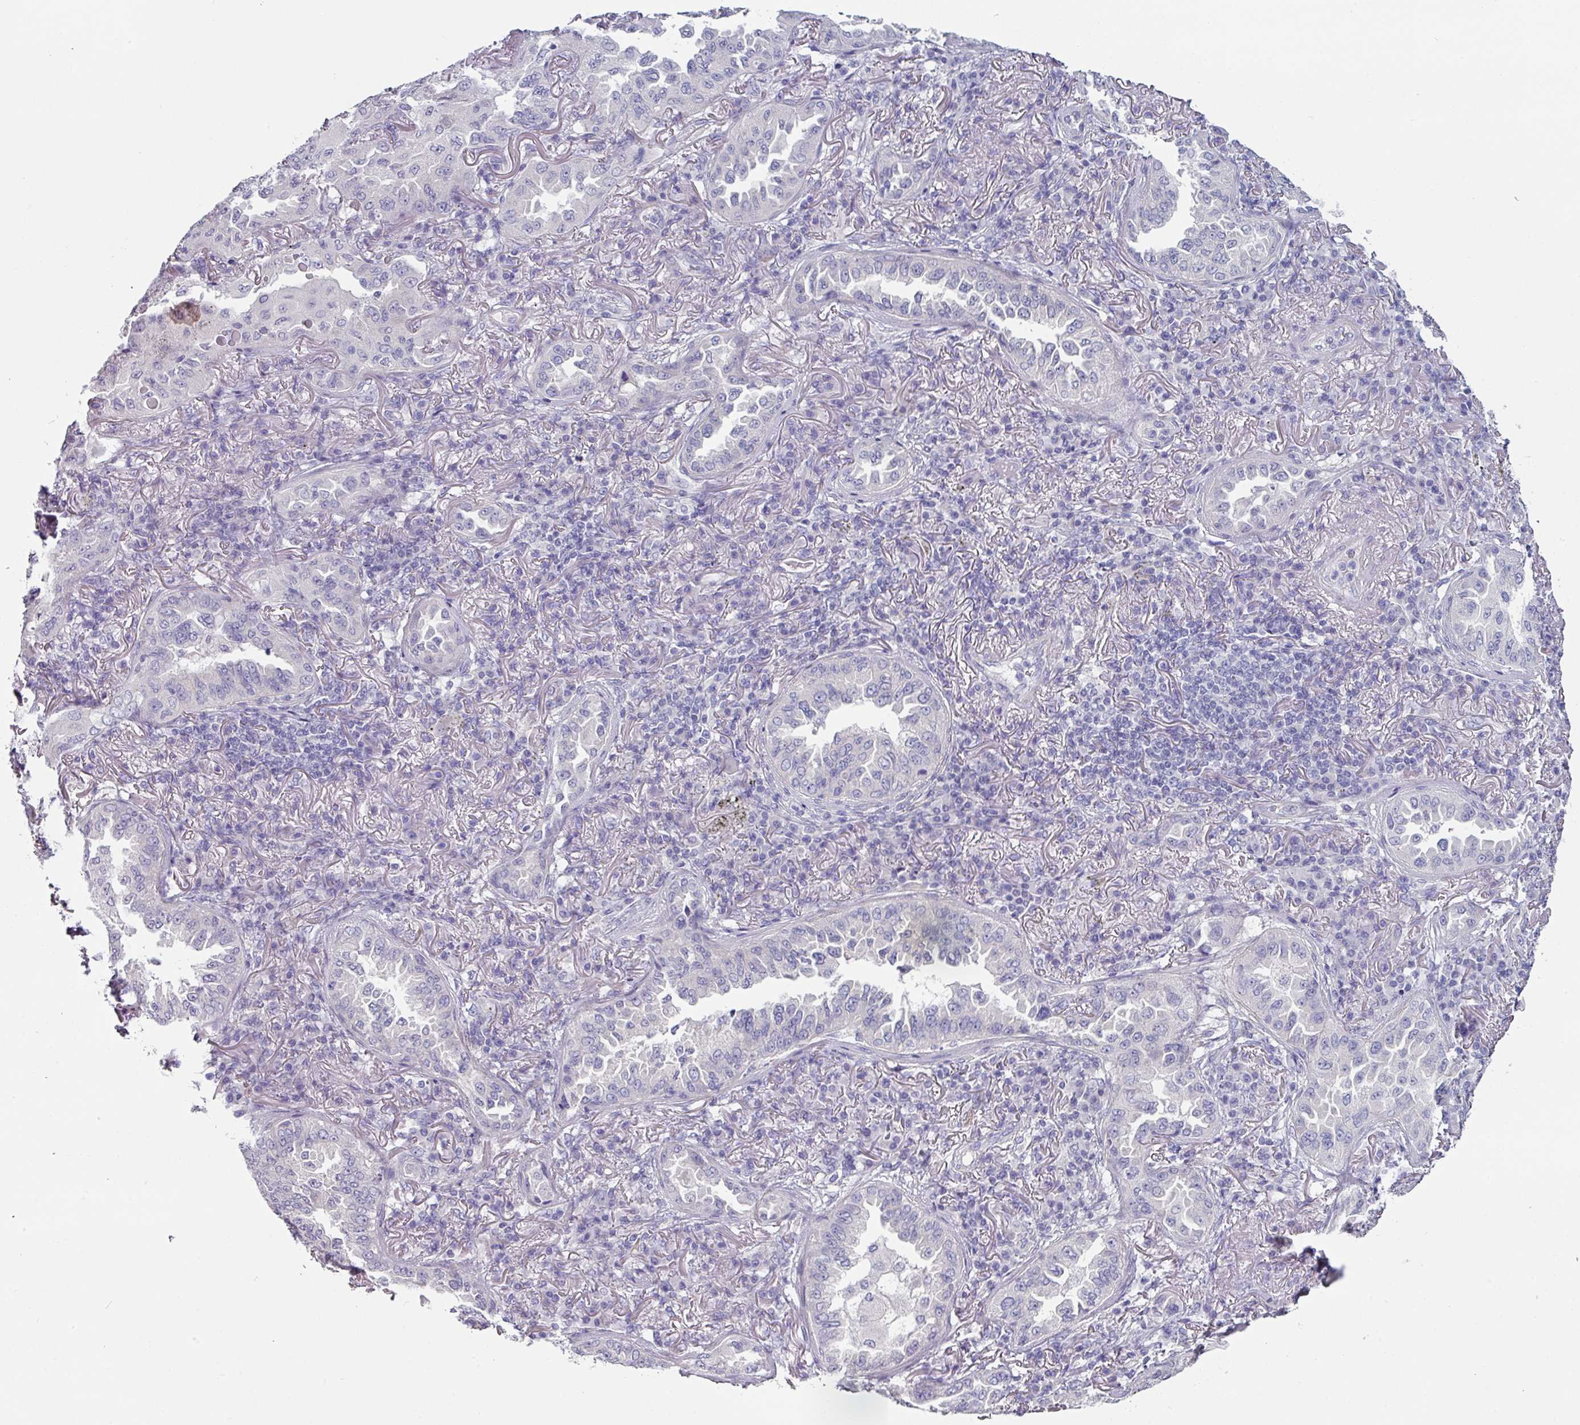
{"staining": {"intensity": "negative", "quantity": "none", "location": "none"}, "tissue": "lung cancer", "cell_type": "Tumor cells", "image_type": "cancer", "snomed": [{"axis": "morphology", "description": "Adenocarcinoma, NOS"}, {"axis": "topography", "description": "Lung"}], "caption": "The image demonstrates no staining of tumor cells in lung adenocarcinoma.", "gene": "SLC17A7", "patient": {"sex": "female", "age": 69}}